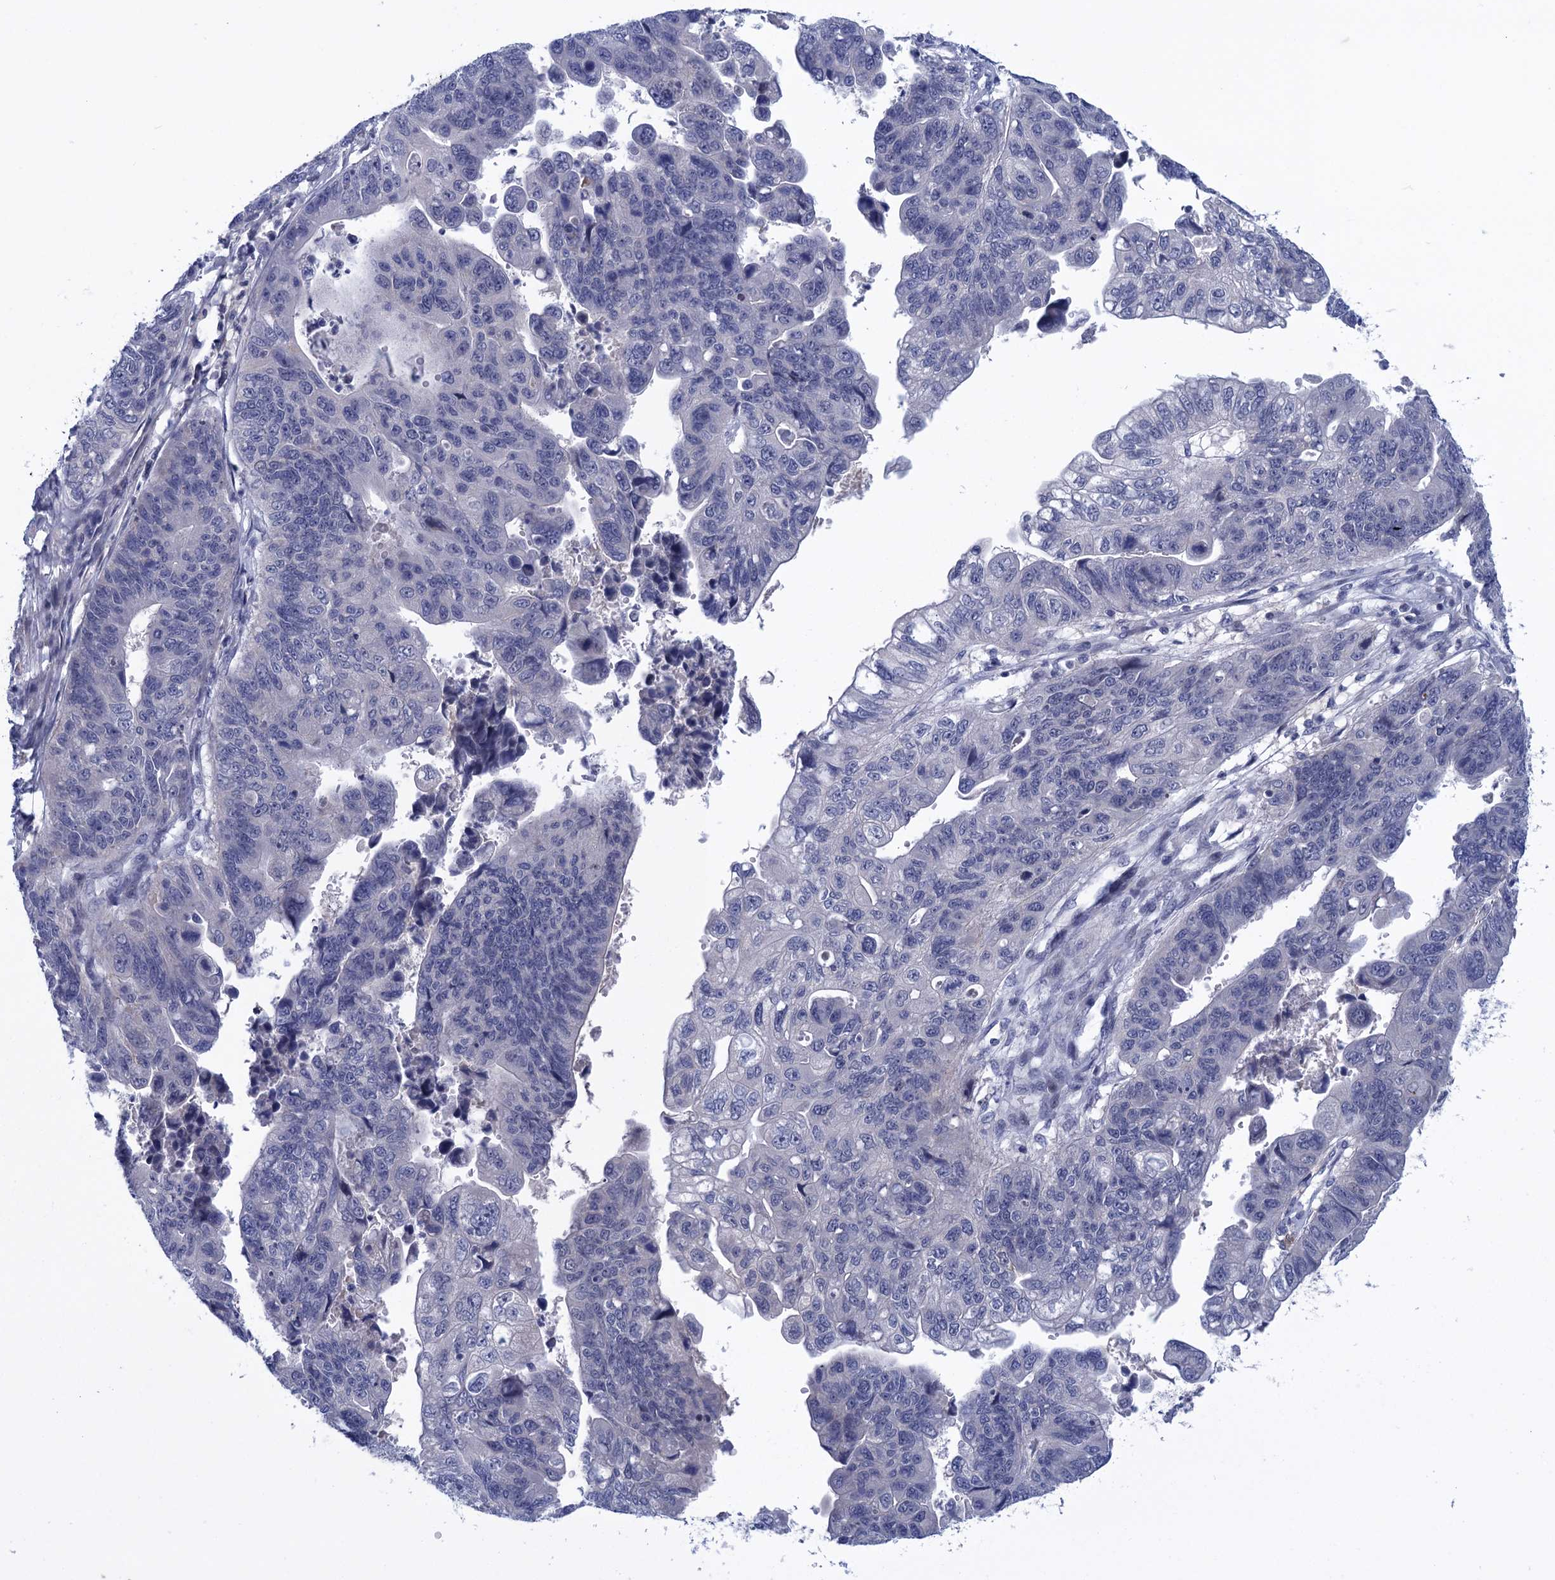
{"staining": {"intensity": "negative", "quantity": "none", "location": "none"}, "tissue": "stomach cancer", "cell_type": "Tumor cells", "image_type": "cancer", "snomed": [{"axis": "morphology", "description": "Adenocarcinoma, NOS"}, {"axis": "topography", "description": "Stomach"}], "caption": "Immunohistochemistry of human stomach adenocarcinoma shows no staining in tumor cells.", "gene": "SCEL", "patient": {"sex": "male", "age": 59}}